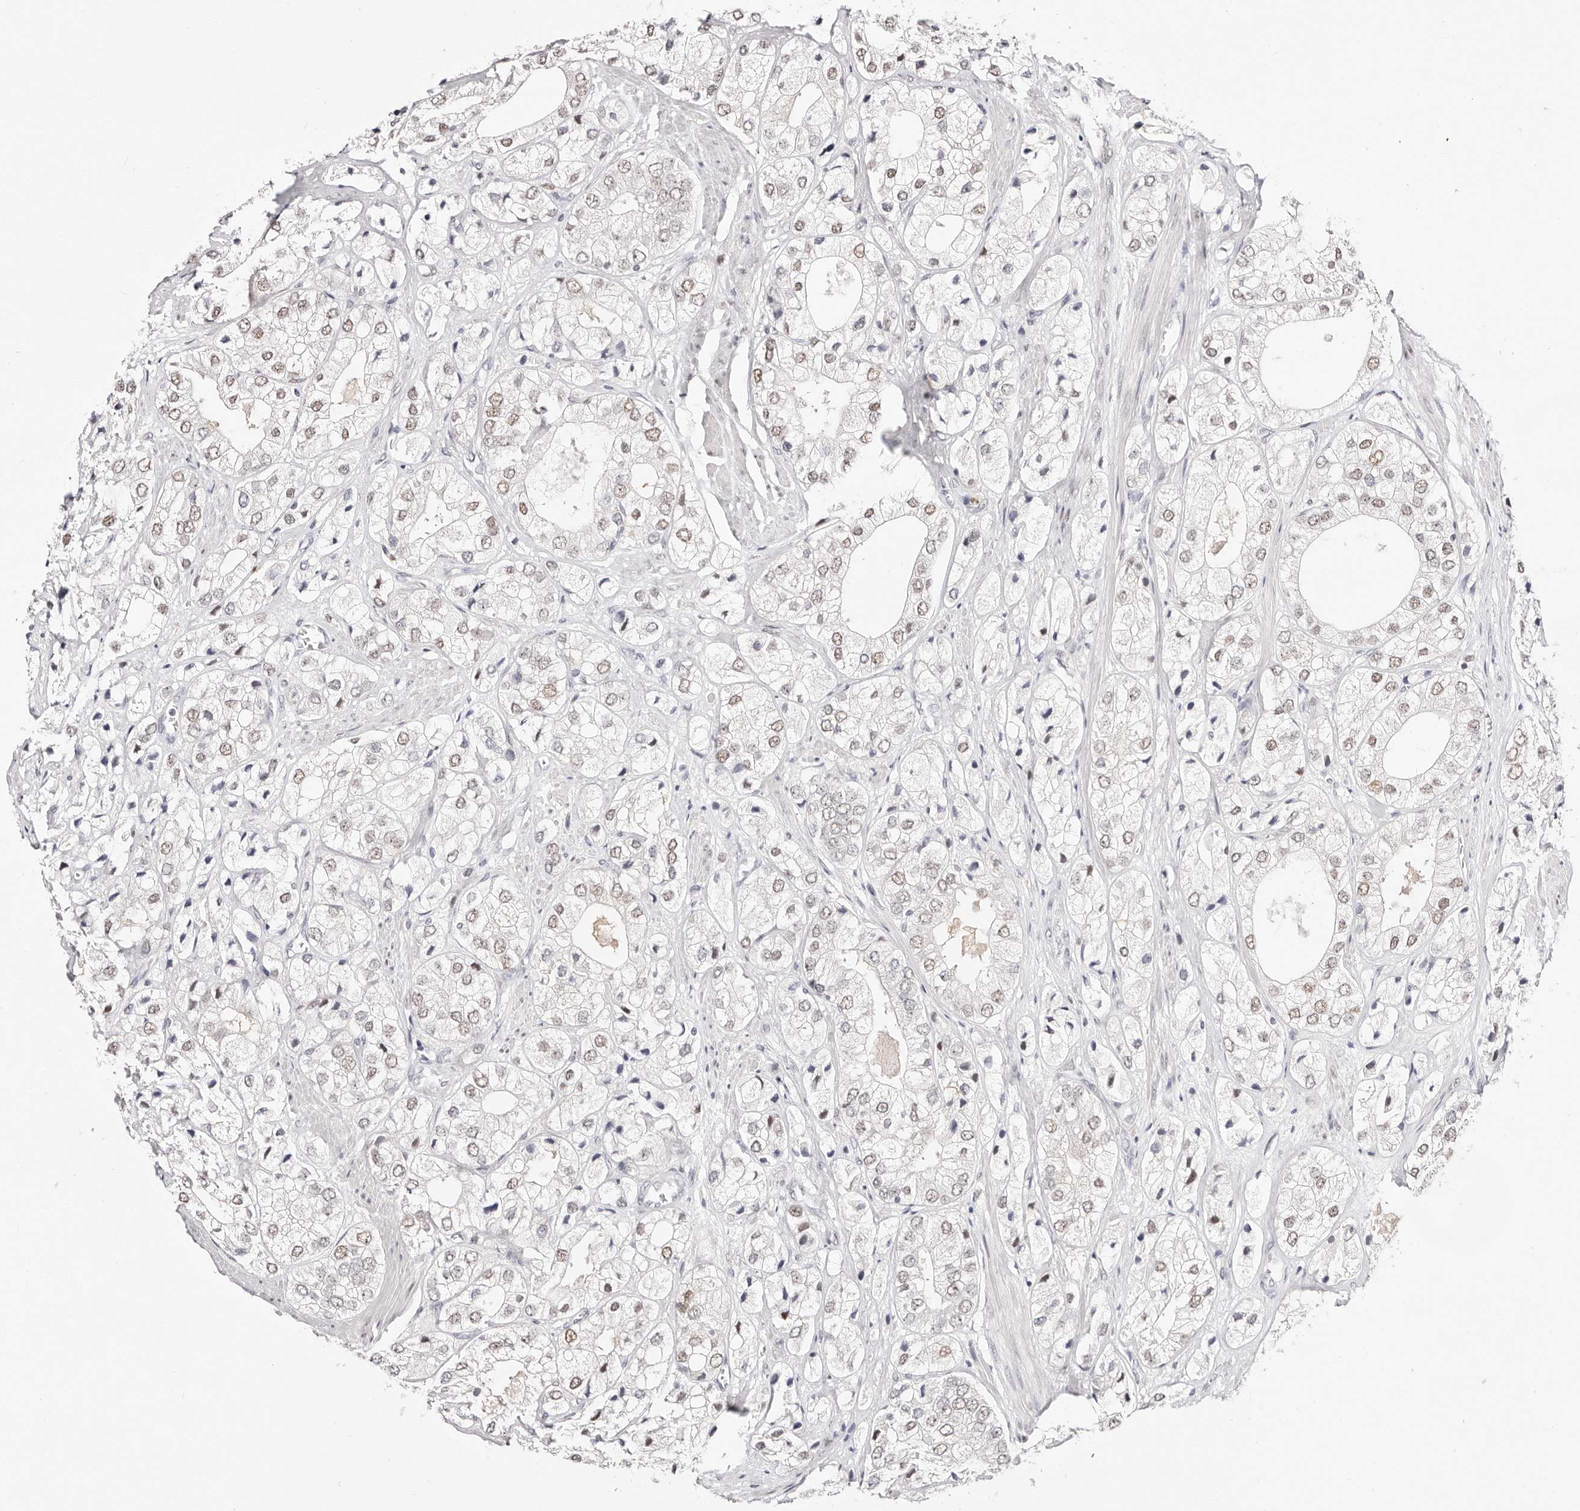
{"staining": {"intensity": "weak", "quantity": "25%-75%", "location": "nuclear"}, "tissue": "prostate cancer", "cell_type": "Tumor cells", "image_type": "cancer", "snomed": [{"axis": "morphology", "description": "Adenocarcinoma, High grade"}, {"axis": "topography", "description": "Prostate"}], "caption": "IHC micrograph of human prostate high-grade adenocarcinoma stained for a protein (brown), which shows low levels of weak nuclear staining in about 25%-75% of tumor cells.", "gene": "TKT", "patient": {"sex": "male", "age": 50}}